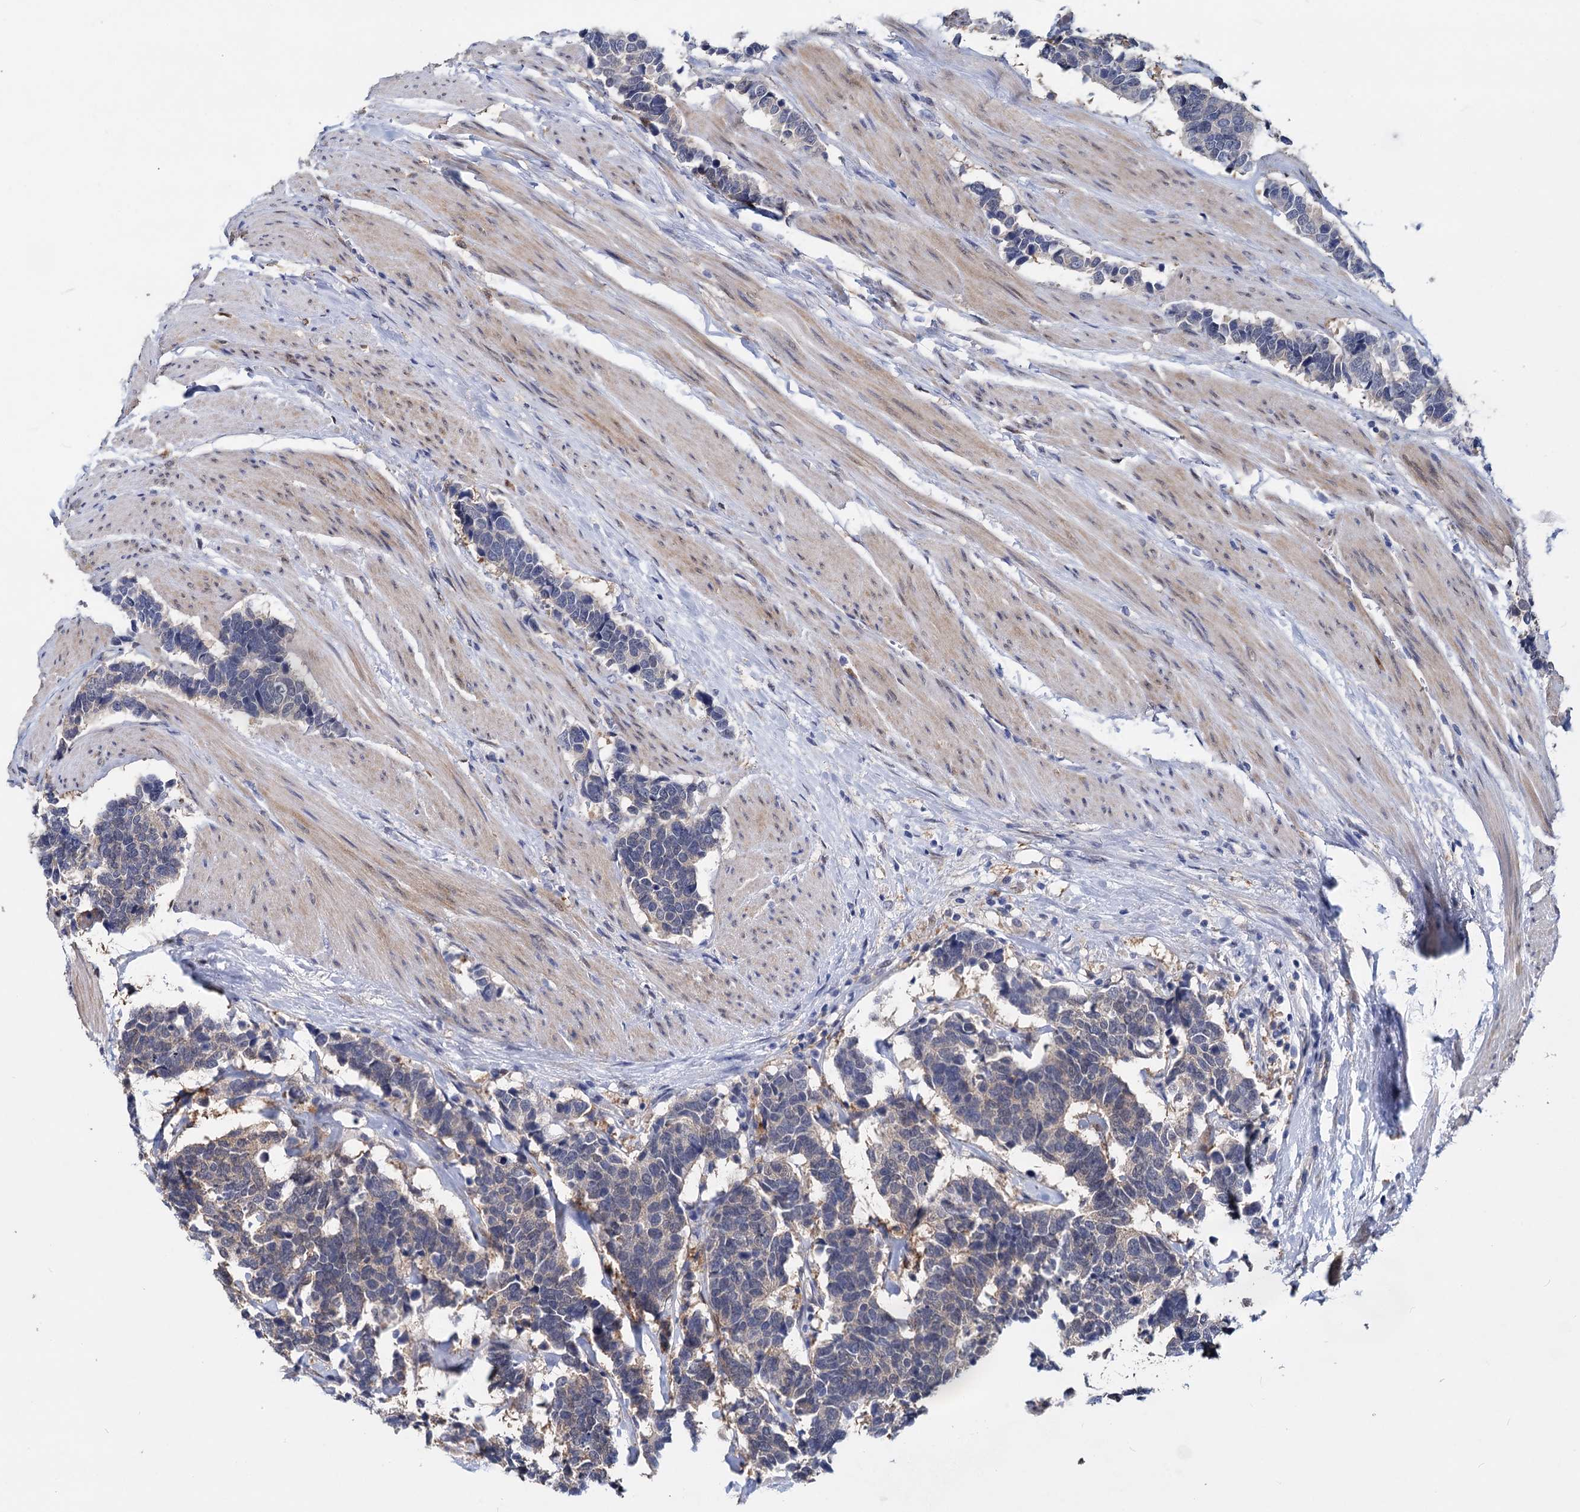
{"staining": {"intensity": "moderate", "quantity": "<25%", "location": "cytoplasmic/membranous"}, "tissue": "carcinoid", "cell_type": "Tumor cells", "image_type": "cancer", "snomed": [{"axis": "morphology", "description": "Carcinoma, NOS"}, {"axis": "morphology", "description": "Carcinoid, malignant, NOS"}, {"axis": "topography", "description": "Urinary bladder"}], "caption": "Tumor cells reveal low levels of moderate cytoplasmic/membranous expression in about <25% of cells in carcinoid. (DAB (3,3'-diaminobenzidine) IHC, brown staining for protein, blue staining for nuclei).", "gene": "GSTM3", "patient": {"sex": "male", "age": 57}}